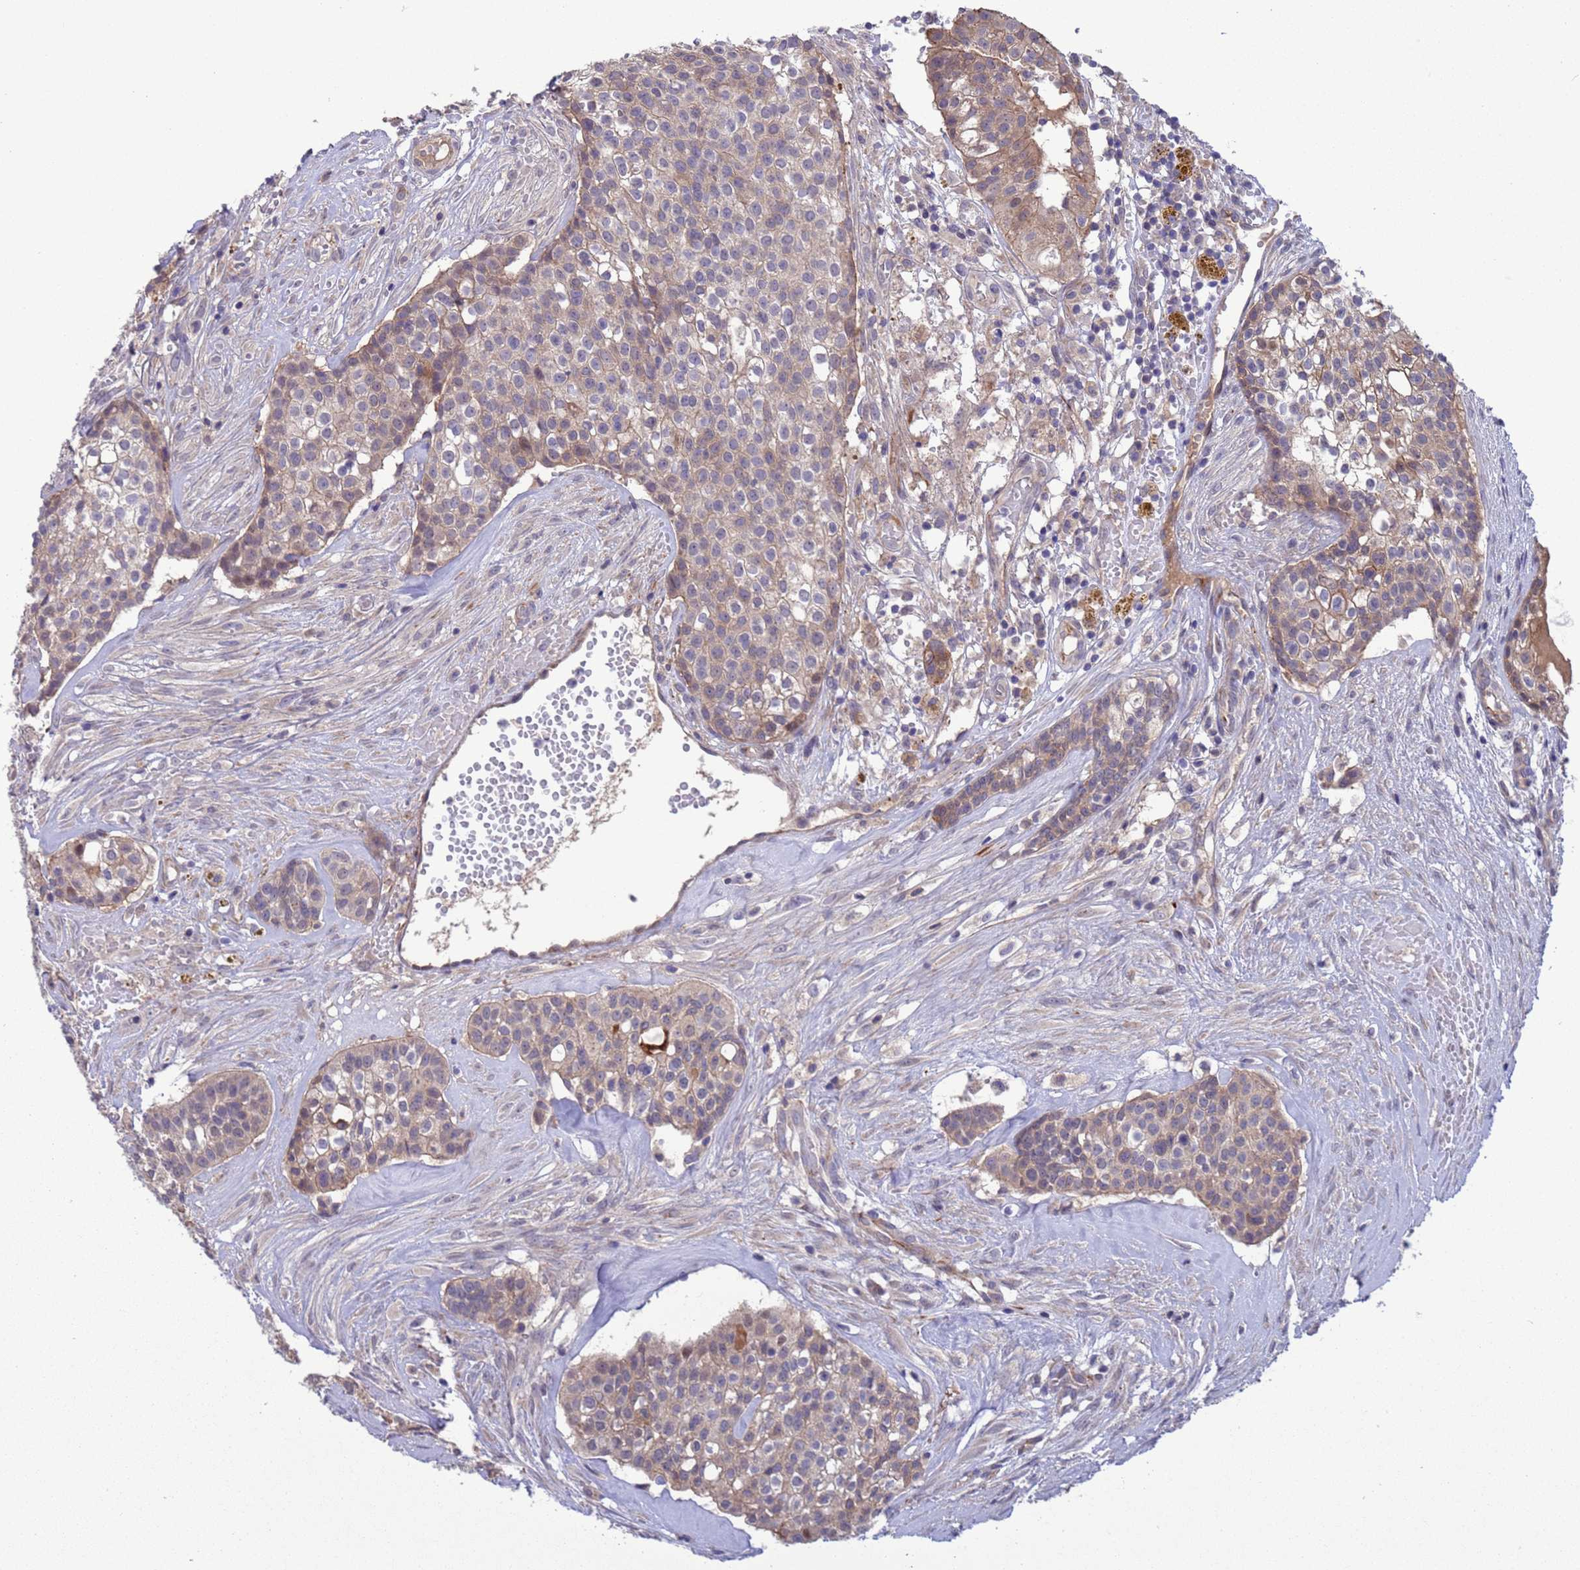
{"staining": {"intensity": "weak", "quantity": "25%-75%", "location": "cytoplasmic/membranous"}, "tissue": "head and neck cancer", "cell_type": "Tumor cells", "image_type": "cancer", "snomed": [{"axis": "morphology", "description": "Adenocarcinoma, NOS"}, {"axis": "topography", "description": "Head-Neck"}], "caption": "Head and neck adenocarcinoma tissue exhibits weak cytoplasmic/membranous positivity in approximately 25%-75% of tumor cells, visualized by immunohistochemistry.", "gene": "GJA10", "patient": {"sex": "male", "age": 81}}